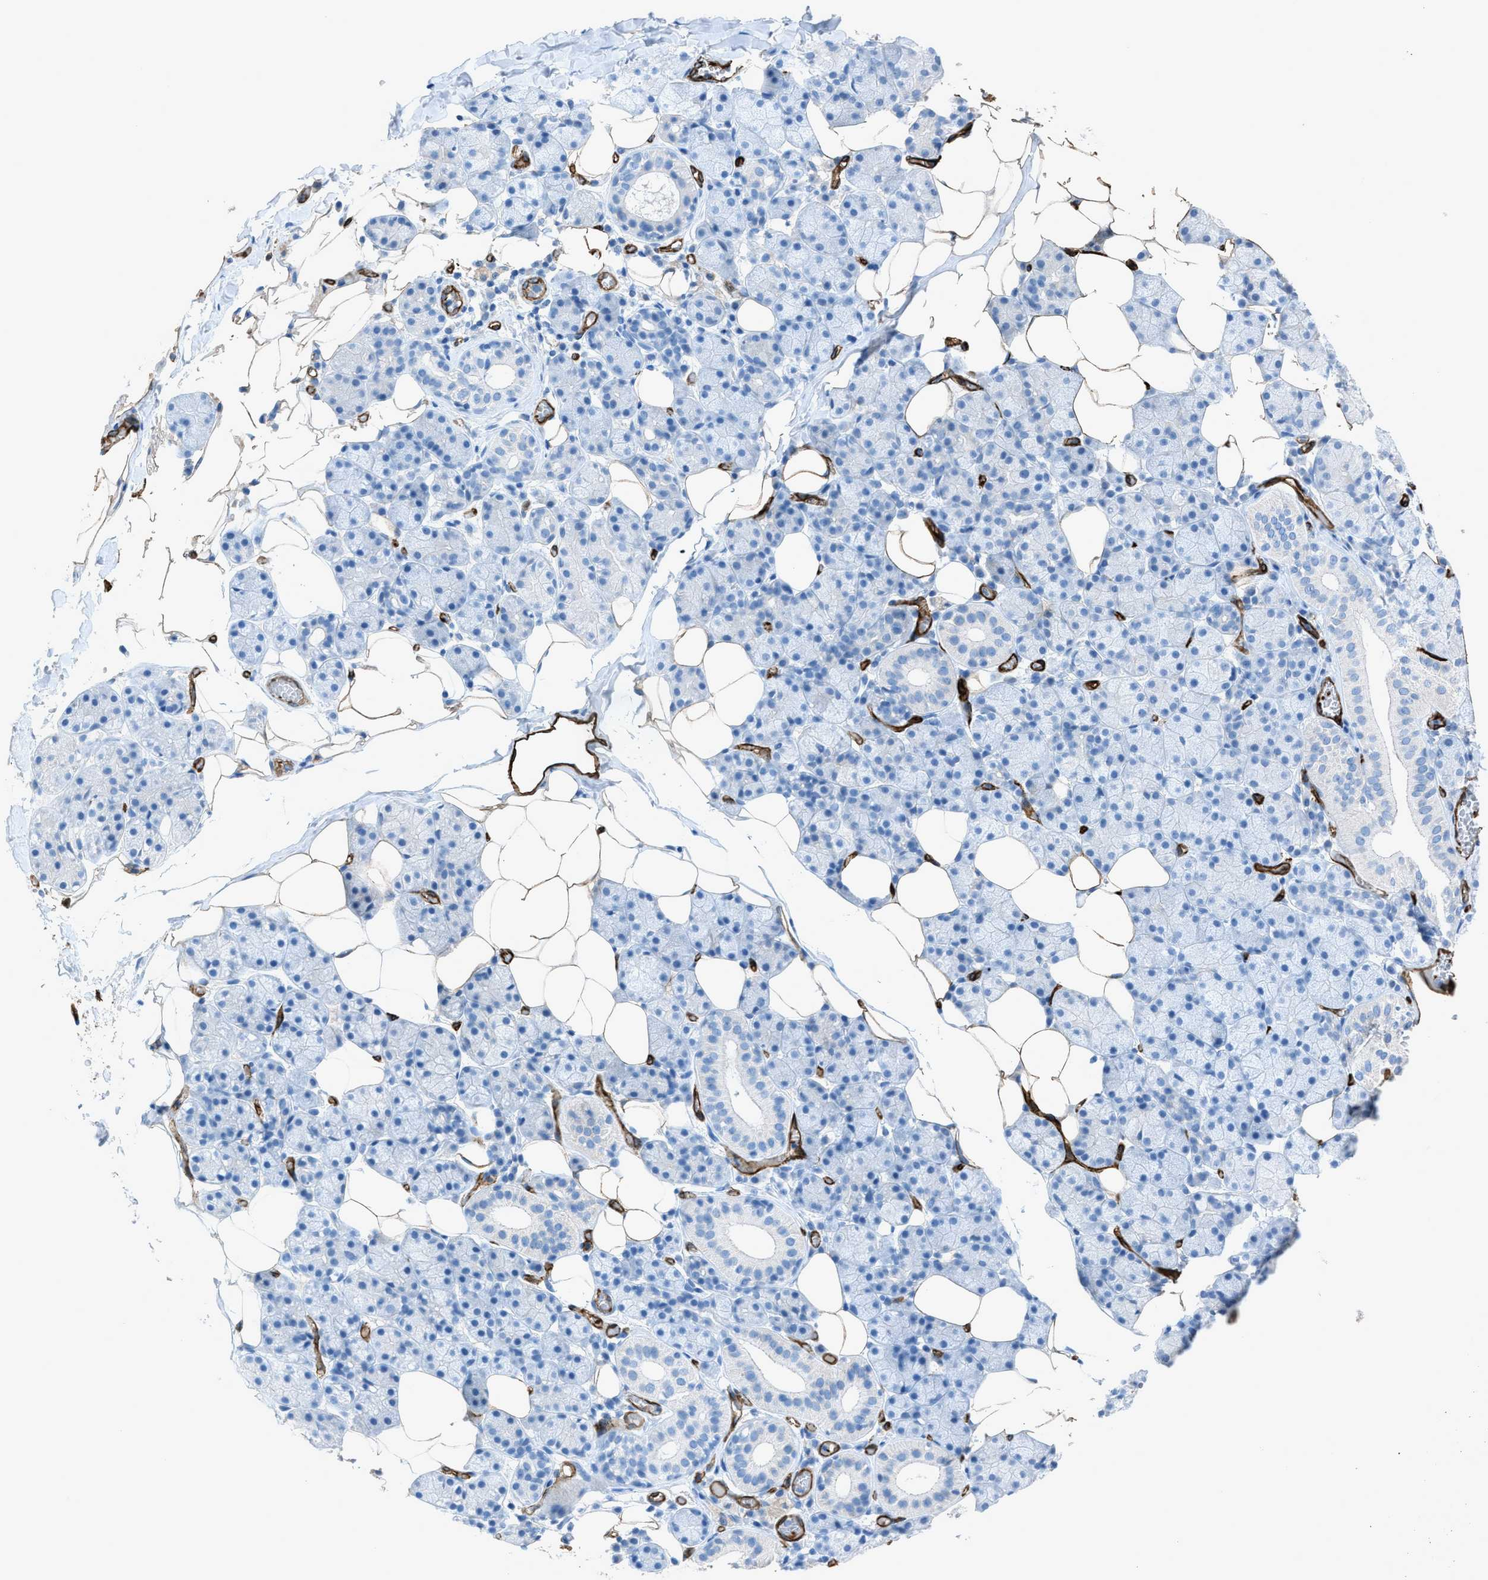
{"staining": {"intensity": "negative", "quantity": "none", "location": "none"}, "tissue": "salivary gland", "cell_type": "Glandular cells", "image_type": "normal", "snomed": [{"axis": "morphology", "description": "Normal tissue, NOS"}, {"axis": "topography", "description": "Salivary gland"}], "caption": "Immunohistochemistry micrograph of normal human salivary gland stained for a protein (brown), which shows no positivity in glandular cells. (DAB (3,3'-diaminobenzidine) IHC with hematoxylin counter stain).", "gene": "SLC22A15", "patient": {"sex": "female", "age": 33}}